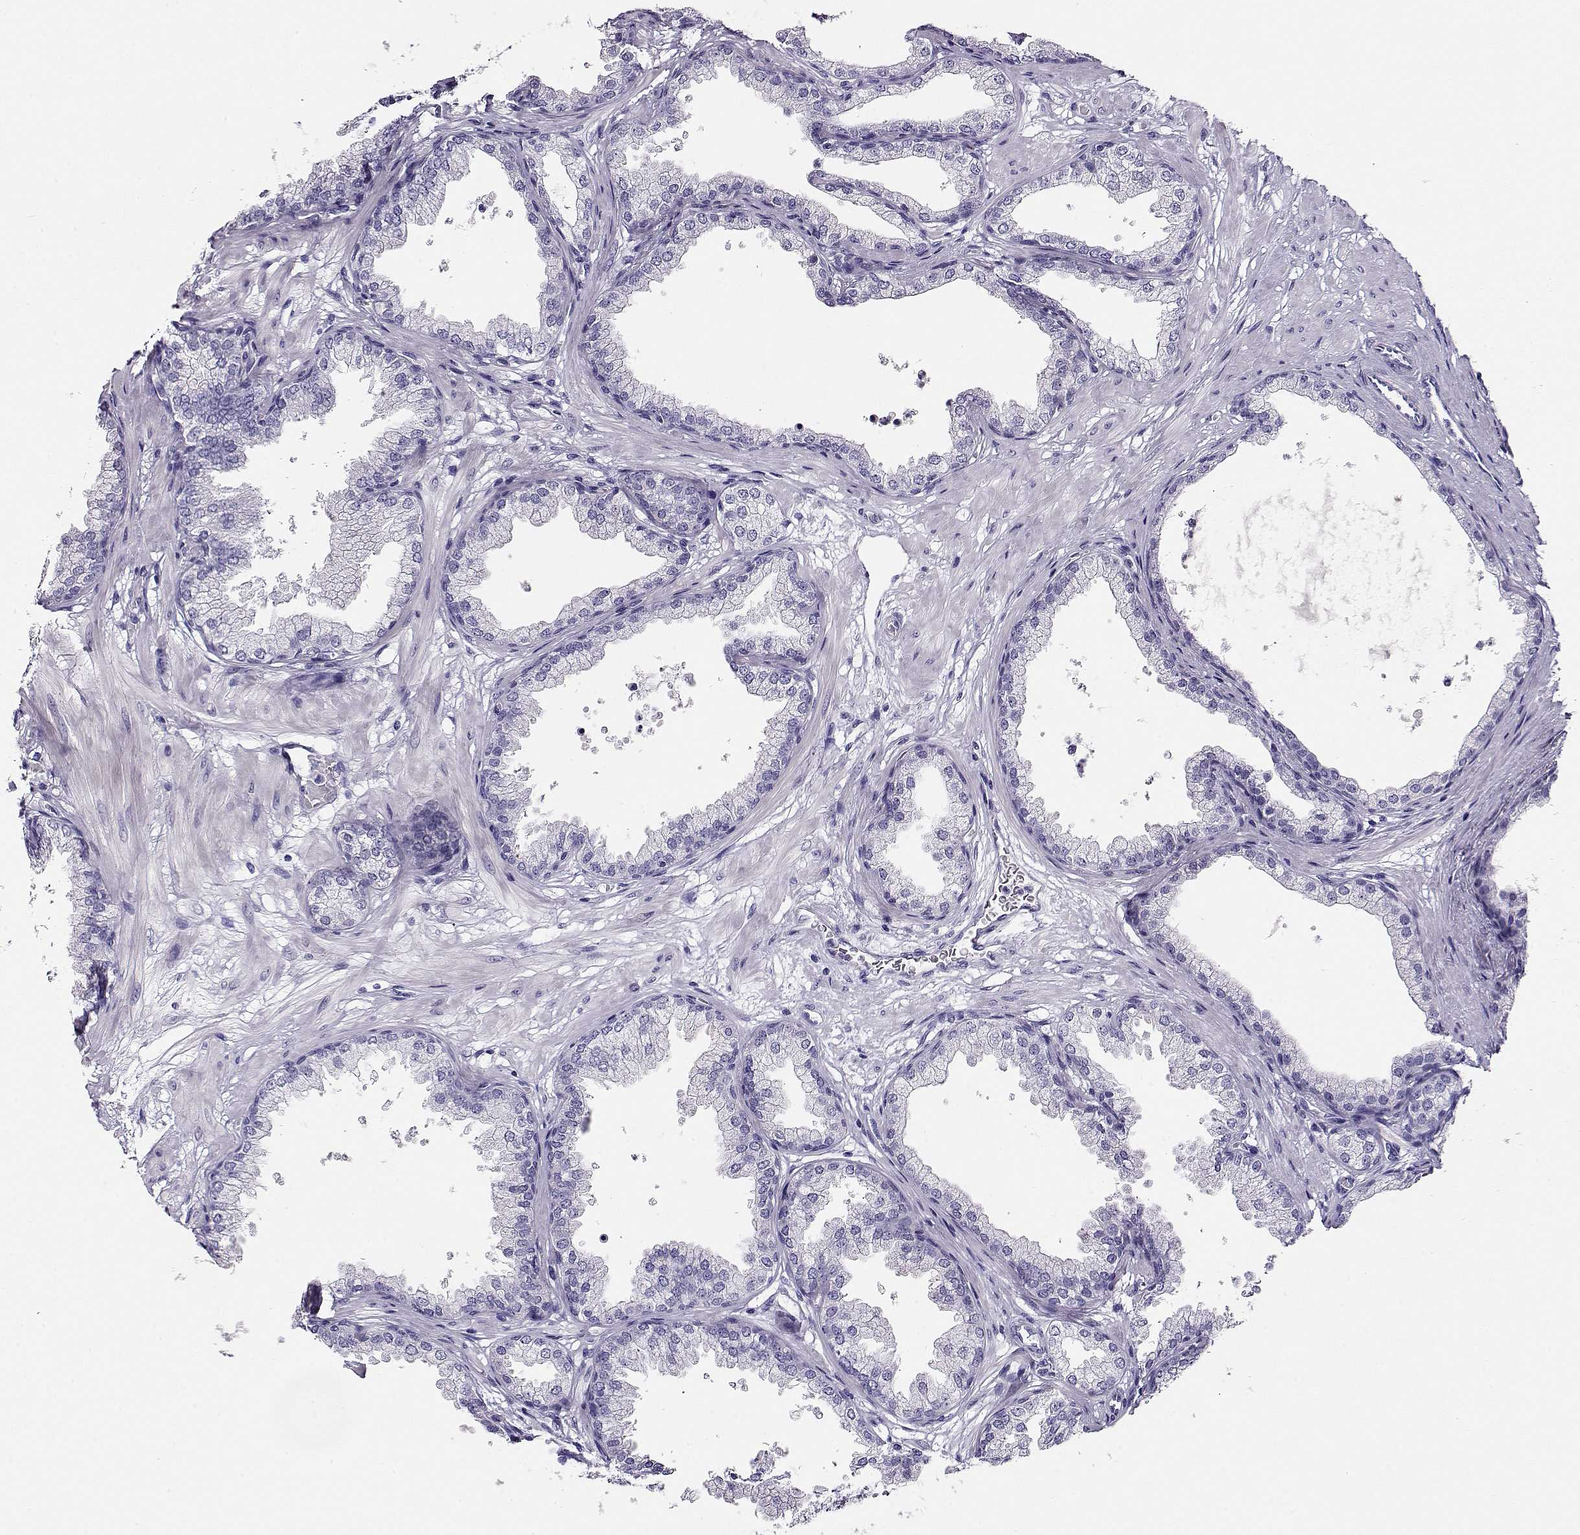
{"staining": {"intensity": "negative", "quantity": "none", "location": "none"}, "tissue": "prostate", "cell_type": "Glandular cells", "image_type": "normal", "snomed": [{"axis": "morphology", "description": "Normal tissue, NOS"}, {"axis": "topography", "description": "Prostate"}], "caption": "IHC micrograph of benign prostate: prostate stained with DAB exhibits no significant protein positivity in glandular cells.", "gene": "CRX", "patient": {"sex": "male", "age": 37}}